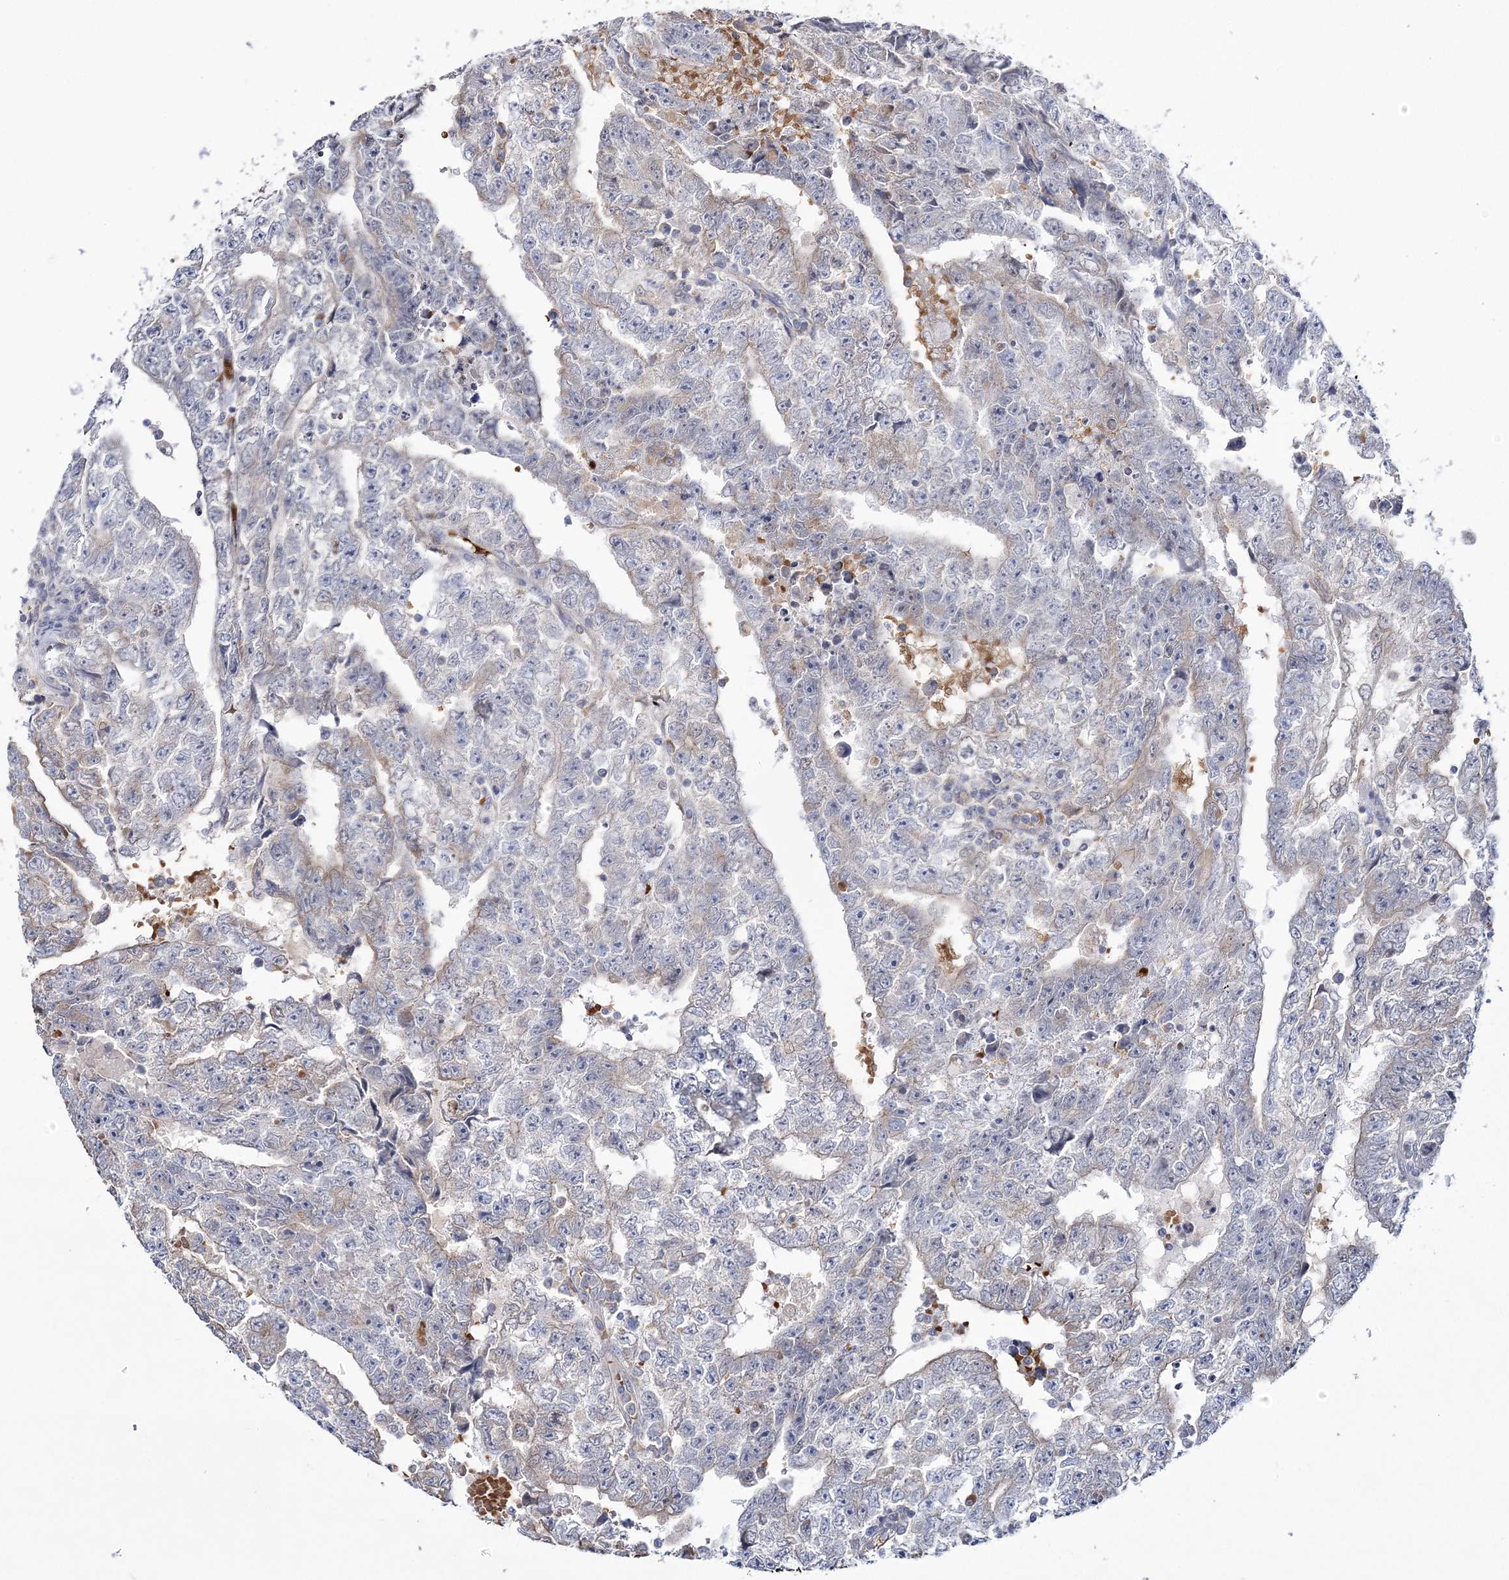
{"staining": {"intensity": "negative", "quantity": "none", "location": "none"}, "tissue": "testis cancer", "cell_type": "Tumor cells", "image_type": "cancer", "snomed": [{"axis": "morphology", "description": "Carcinoma, Embryonal, NOS"}, {"axis": "topography", "description": "Testis"}], "caption": "Photomicrograph shows no protein staining in tumor cells of embryonal carcinoma (testis) tissue. (Immunohistochemistry (ihc), brightfield microscopy, high magnification).", "gene": "ATP11B", "patient": {"sex": "male", "age": 25}}